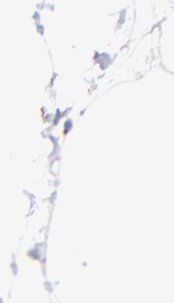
{"staining": {"intensity": "negative", "quantity": "none", "location": "none"}, "tissue": "adipose tissue", "cell_type": "Adipocytes", "image_type": "normal", "snomed": [{"axis": "morphology", "description": "Normal tissue, NOS"}, {"axis": "morphology", "description": "Duct carcinoma"}, {"axis": "topography", "description": "Breast"}, {"axis": "topography", "description": "Adipose tissue"}], "caption": "Adipocytes show no significant protein expression in unremarkable adipose tissue.", "gene": "IGLV7", "patient": {"sex": "female", "age": 37}}